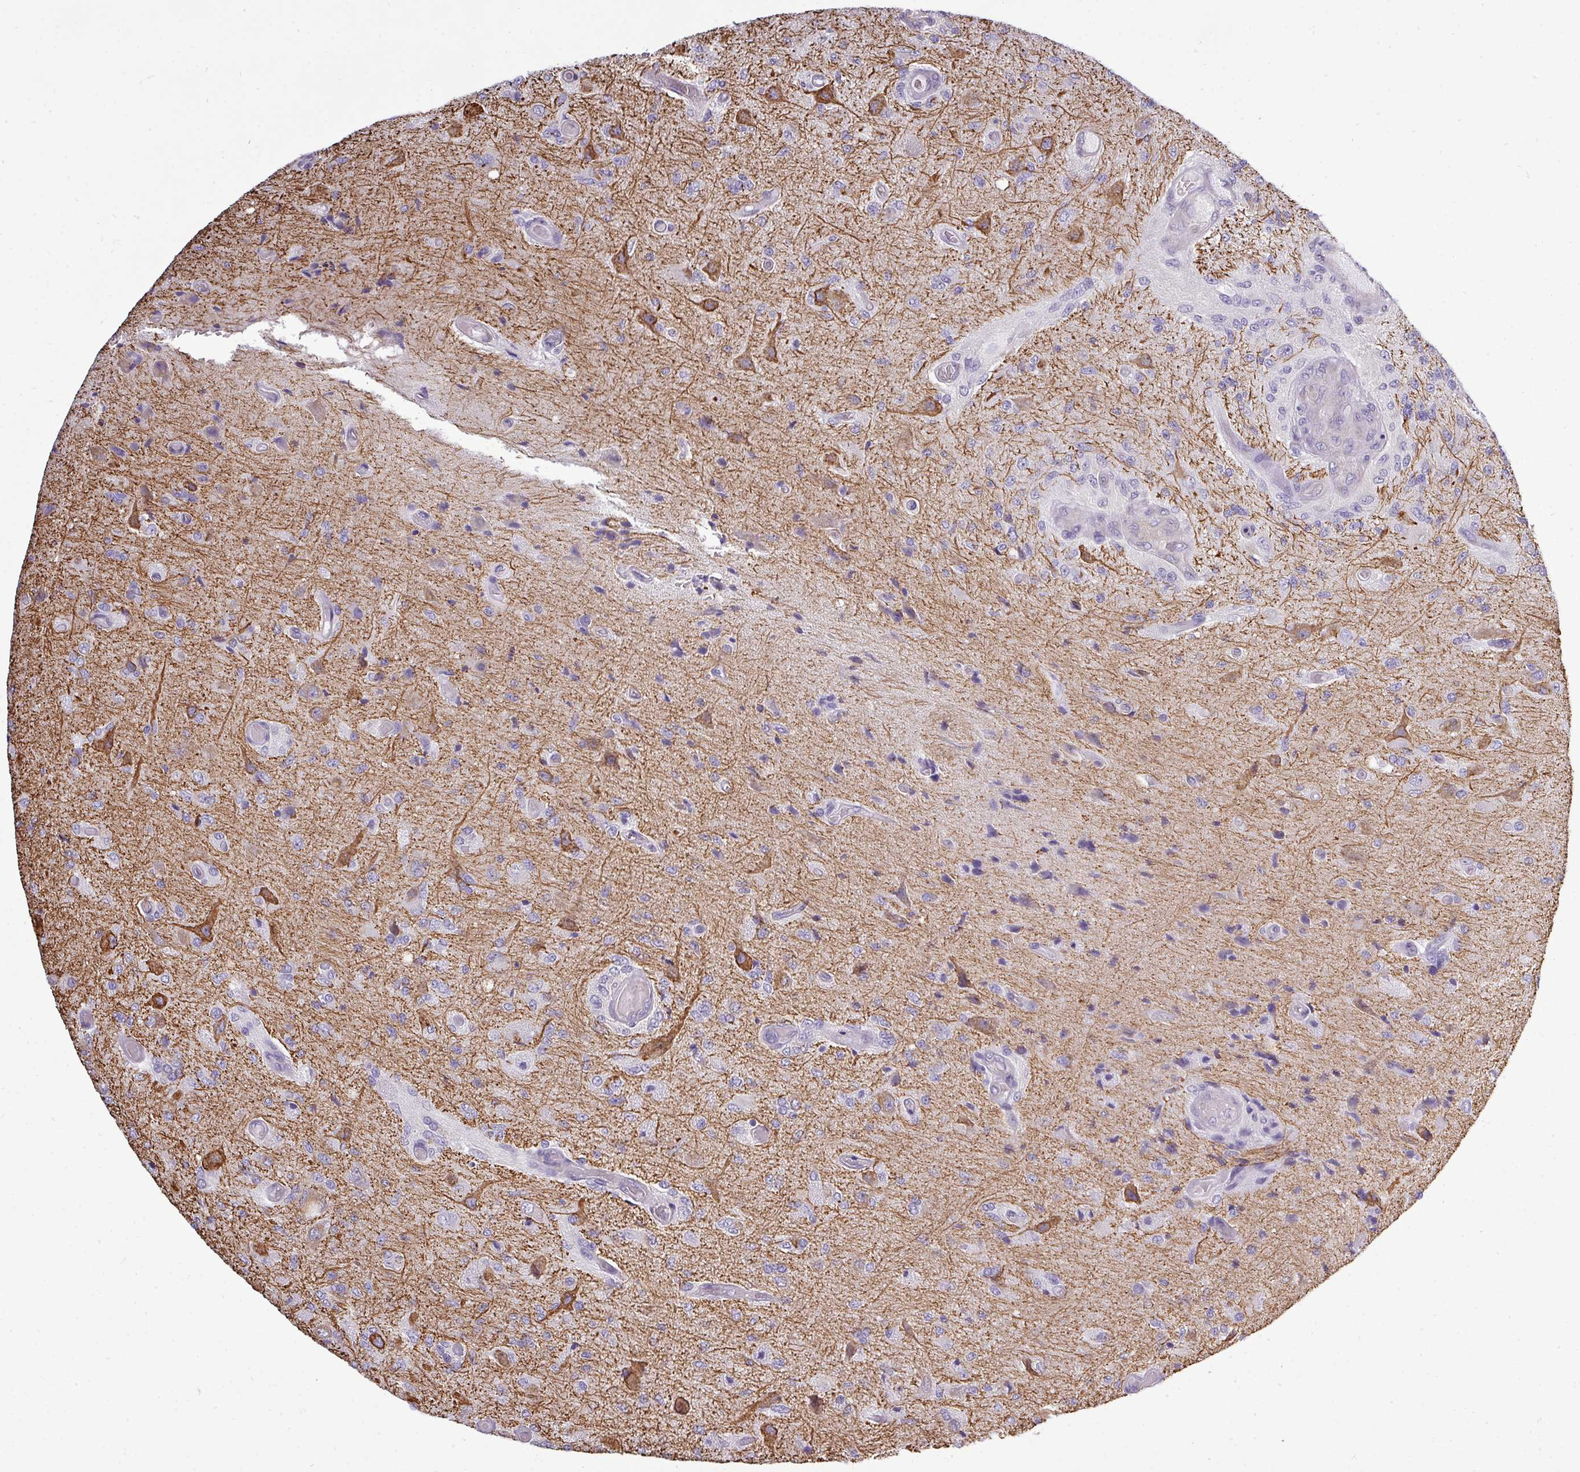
{"staining": {"intensity": "negative", "quantity": "none", "location": "none"}, "tissue": "glioma", "cell_type": "Tumor cells", "image_type": "cancer", "snomed": [{"axis": "morphology", "description": "Normal tissue, NOS"}, {"axis": "morphology", "description": "Glioma, malignant, High grade"}, {"axis": "topography", "description": "Cerebral cortex"}], "caption": "This is a photomicrograph of immunohistochemistry staining of malignant high-grade glioma, which shows no staining in tumor cells.", "gene": "DNAAF9", "patient": {"sex": "male", "age": 77}}